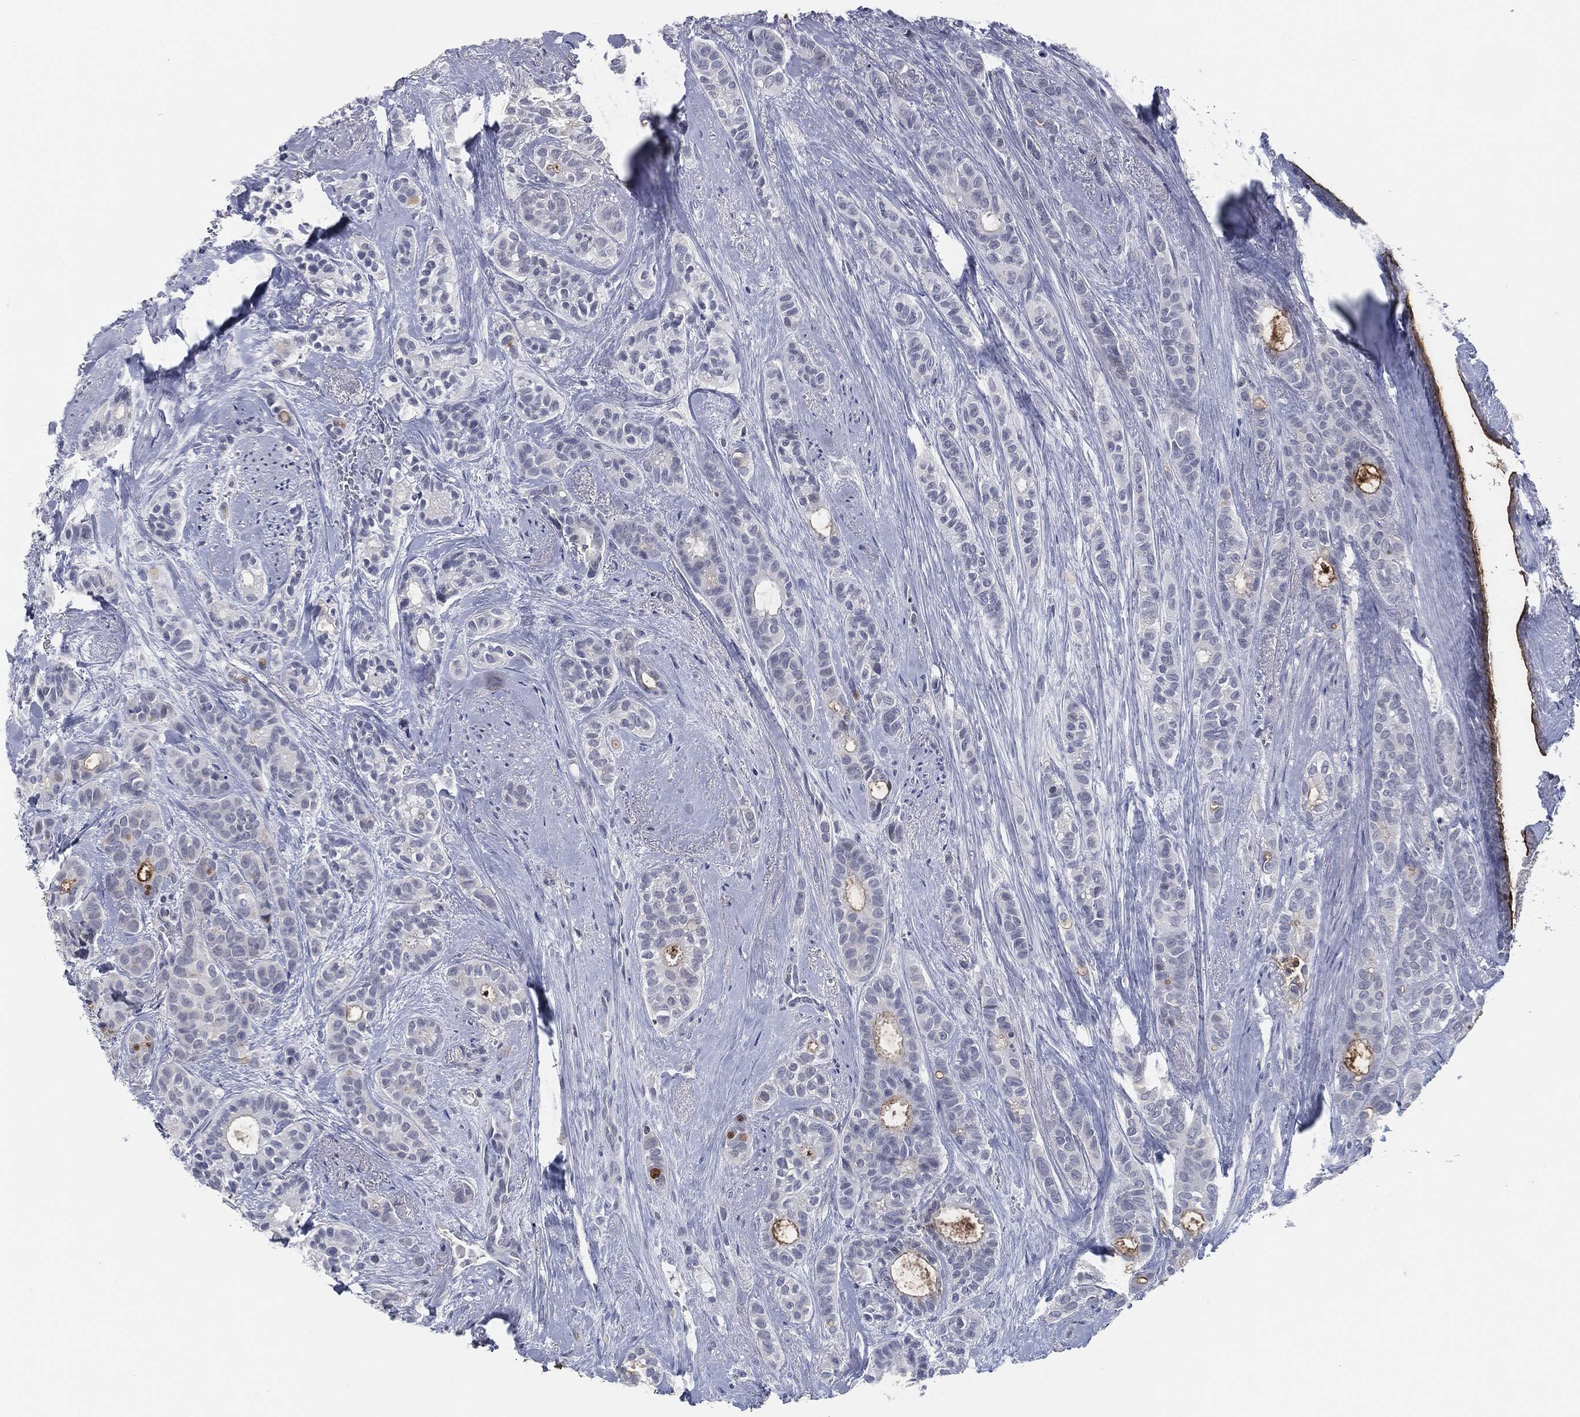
{"staining": {"intensity": "negative", "quantity": "none", "location": "none"}, "tissue": "breast cancer", "cell_type": "Tumor cells", "image_type": "cancer", "snomed": [{"axis": "morphology", "description": "Duct carcinoma"}, {"axis": "topography", "description": "Breast"}], "caption": "High magnification brightfield microscopy of breast invasive ductal carcinoma stained with DAB (3,3'-diaminobenzidine) (brown) and counterstained with hematoxylin (blue): tumor cells show no significant positivity.", "gene": "PROM1", "patient": {"sex": "female", "age": 71}}